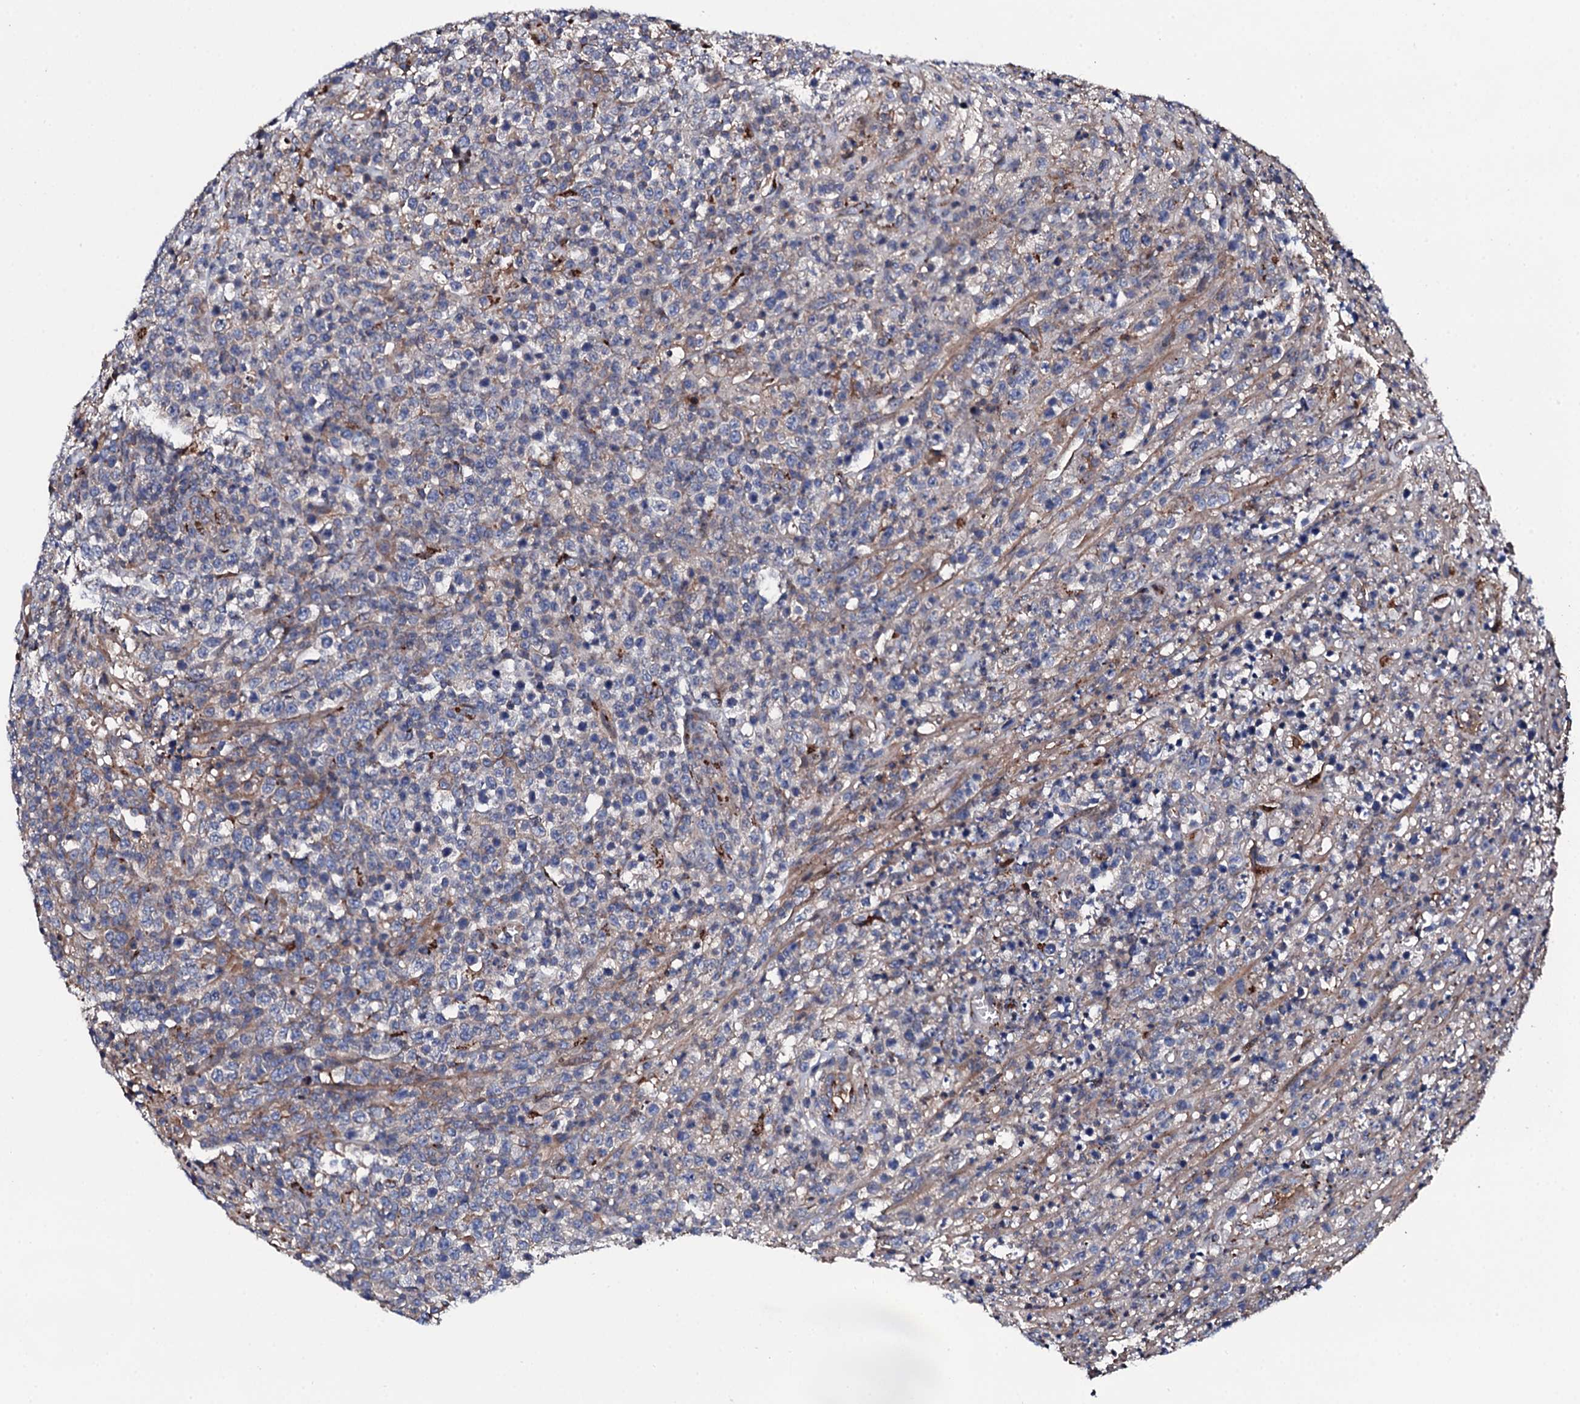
{"staining": {"intensity": "weak", "quantity": "<25%", "location": "cytoplasmic/membranous"}, "tissue": "lymphoma", "cell_type": "Tumor cells", "image_type": "cancer", "snomed": [{"axis": "morphology", "description": "Malignant lymphoma, non-Hodgkin's type, High grade"}, {"axis": "topography", "description": "Colon"}], "caption": "Tumor cells are negative for protein expression in human lymphoma.", "gene": "PLET1", "patient": {"sex": "female", "age": 53}}